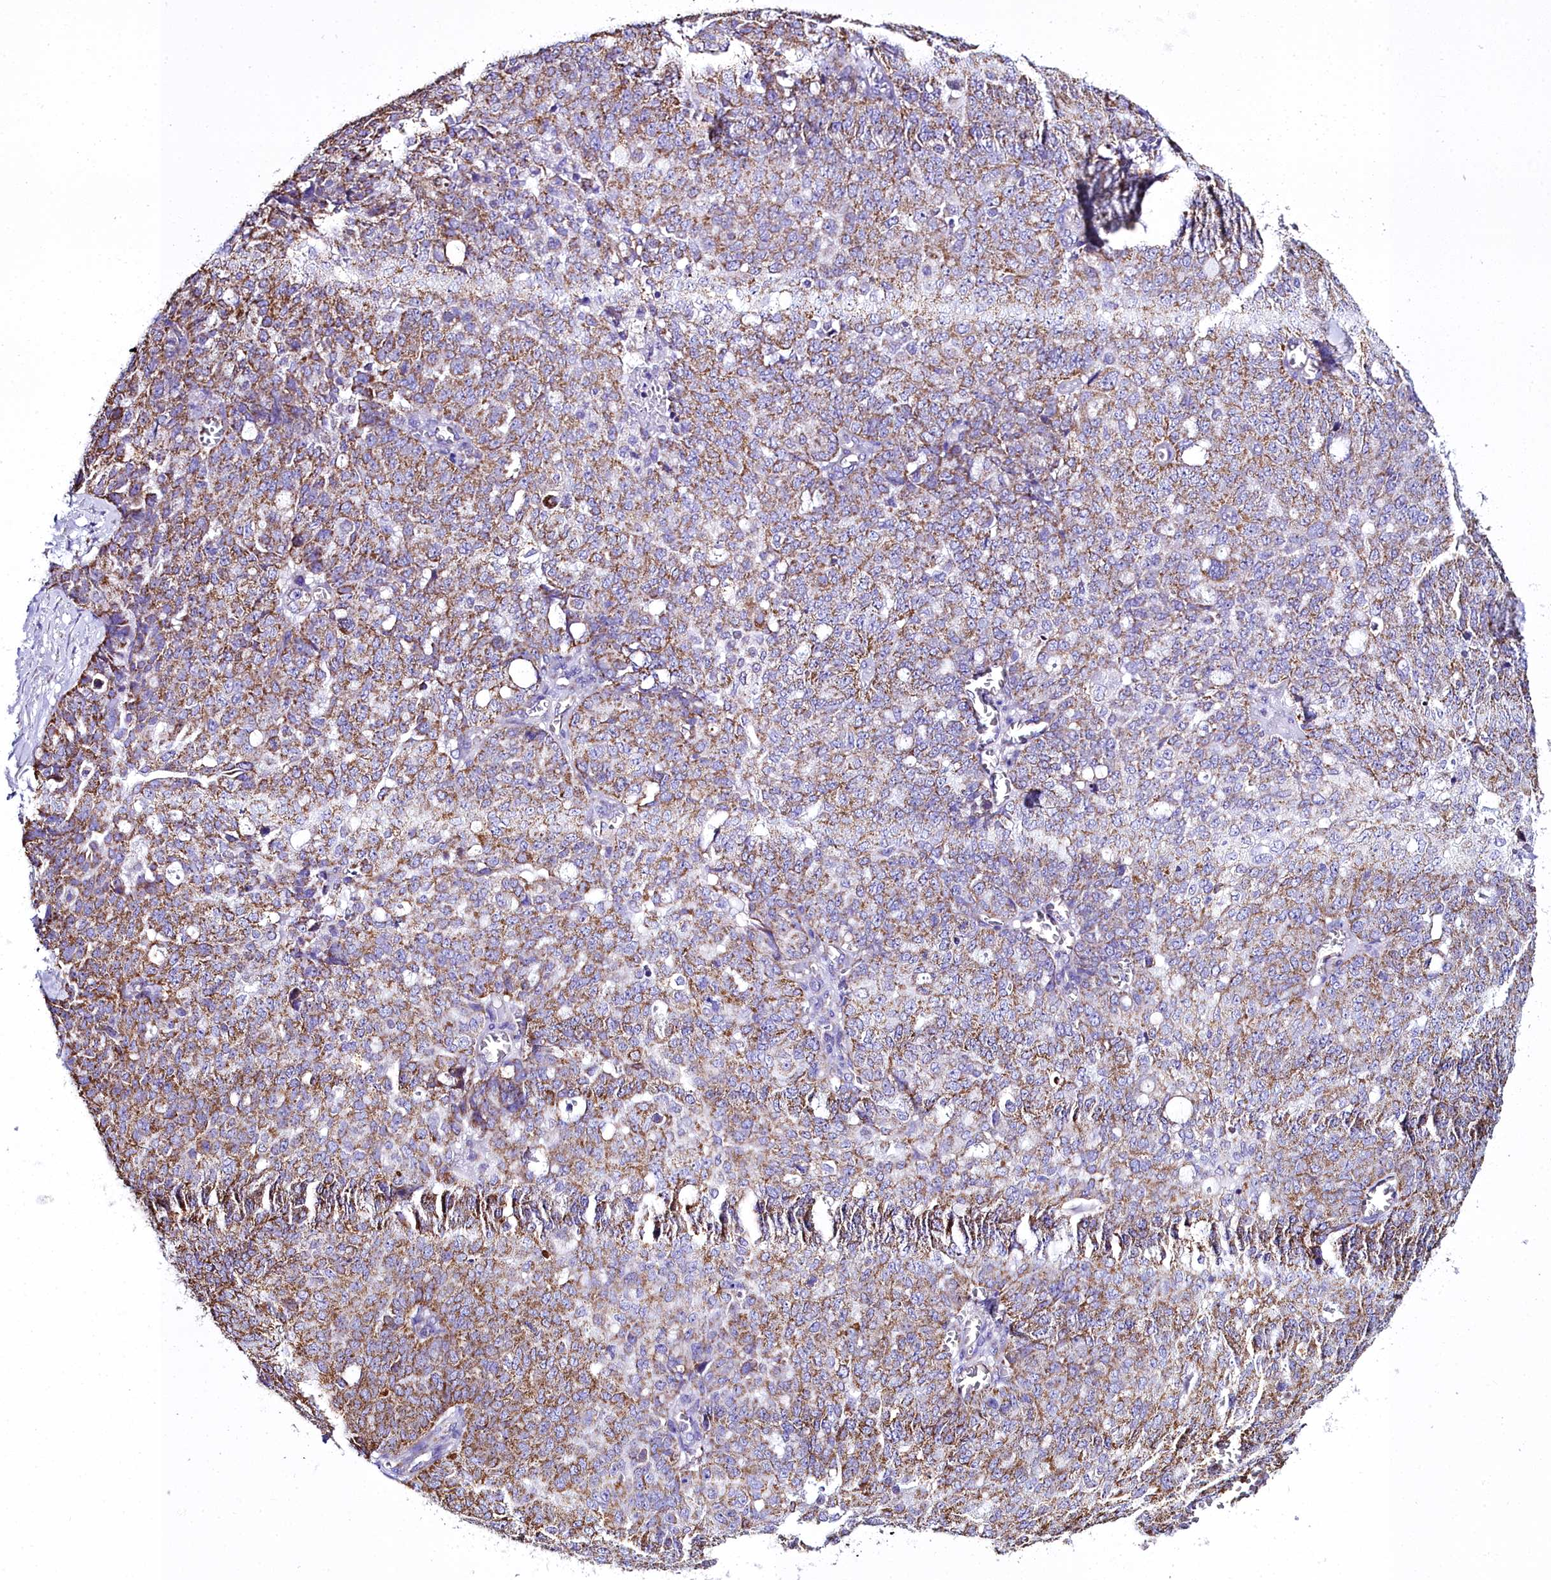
{"staining": {"intensity": "moderate", "quantity": ">75%", "location": "cytoplasmic/membranous"}, "tissue": "ovarian cancer", "cell_type": "Tumor cells", "image_type": "cancer", "snomed": [{"axis": "morphology", "description": "Cystadenocarcinoma, serous, NOS"}, {"axis": "topography", "description": "Soft tissue"}, {"axis": "topography", "description": "Ovary"}], "caption": "Human serous cystadenocarcinoma (ovarian) stained with a brown dye reveals moderate cytoplasmic/membranous positive positivity in about >75% of tumor cells.", "gene": "WDFY3", "patient": {"sex": "female", "age": 57}}